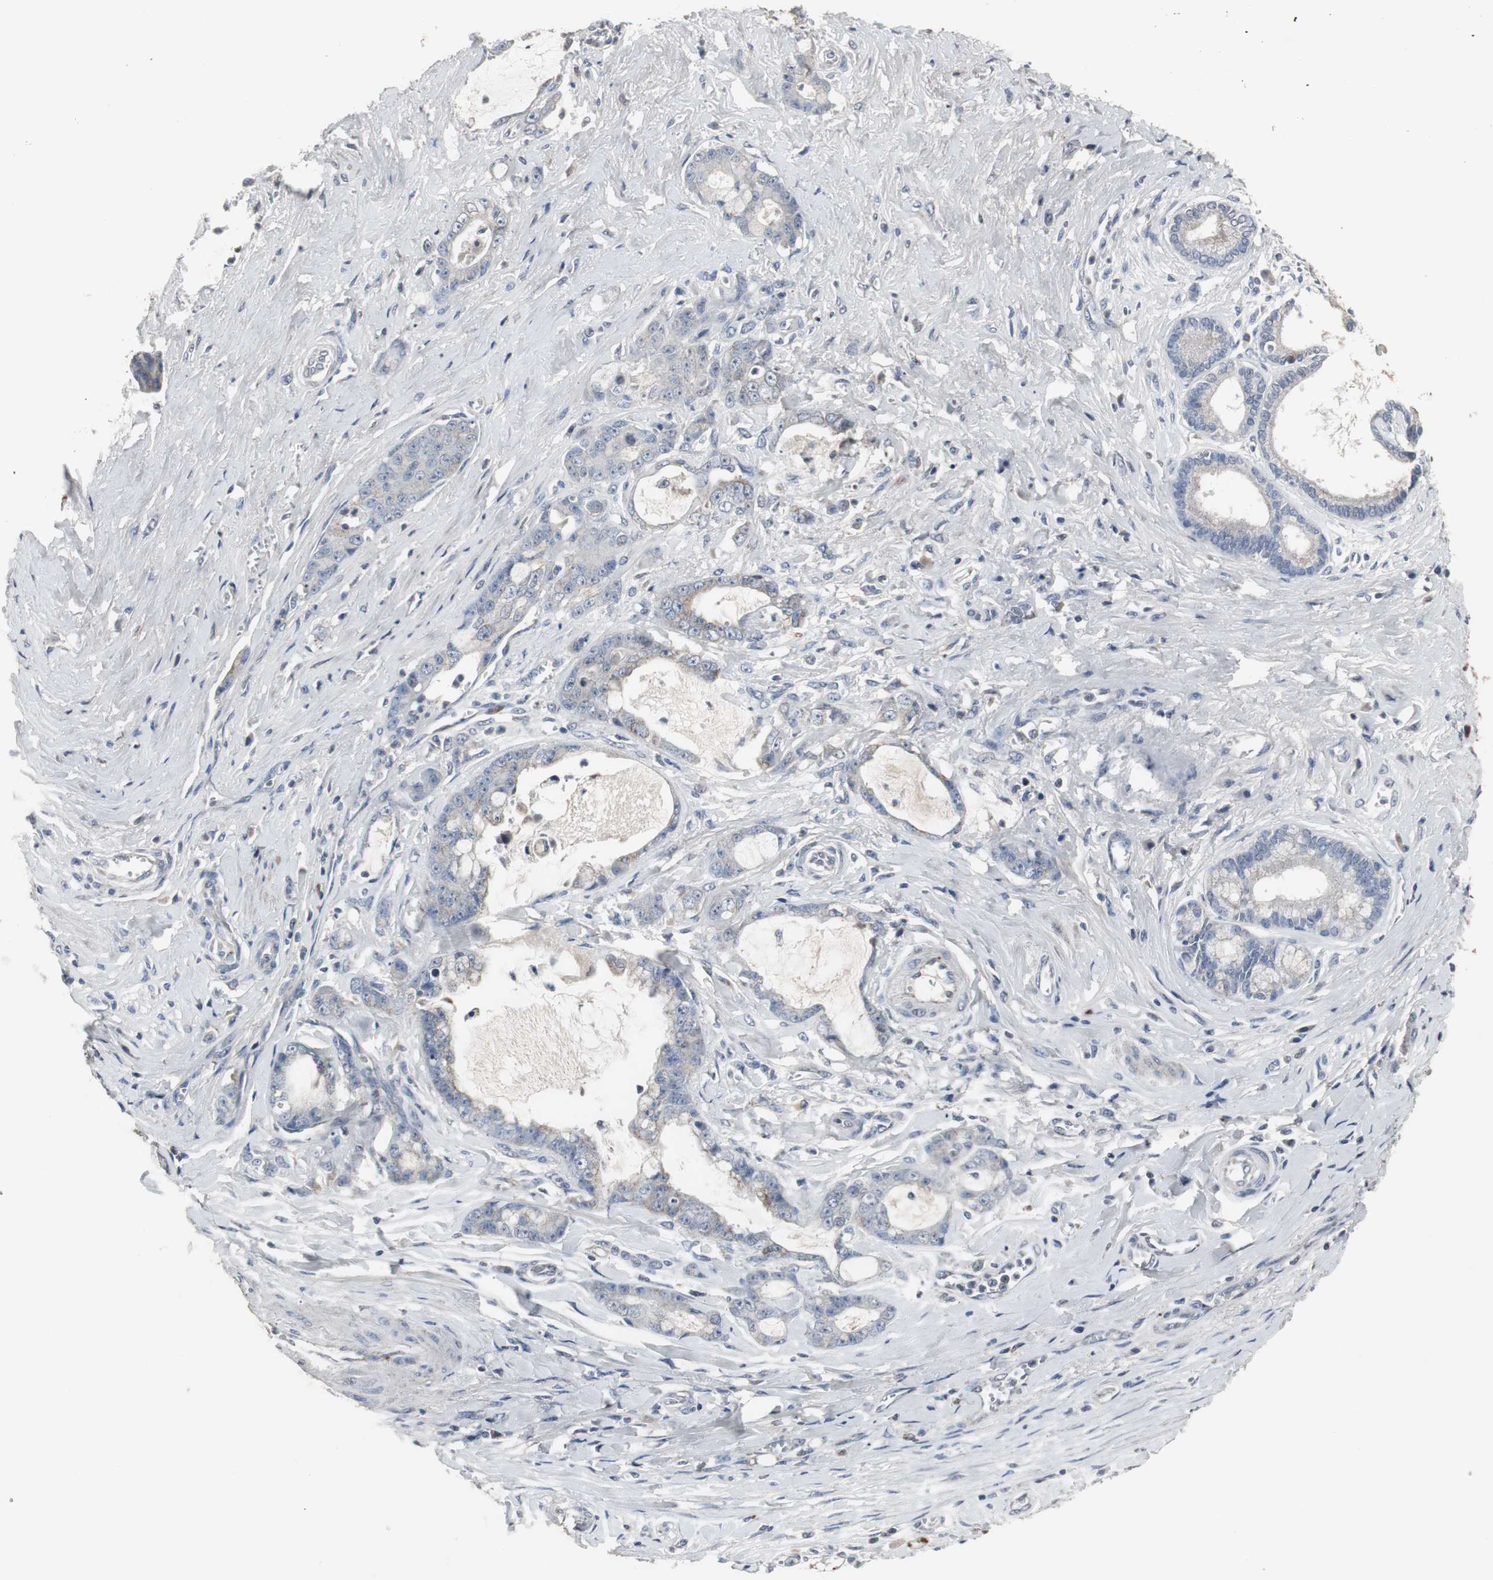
{"staining": {"intensity": "weak", "quantity": ">75%", "location": "cytoplasmic/membranous"}, "tissue": "pancreatic cancer", "cell_type": "Tumor cells", "image_type": "cancer", "snomed": [{"axis": "morphology", "description": "Adenocarcinoma, NOS"}, {"axis": "topography", "description": "Pancreas"}], "caption": "Pancreatic cancer (adenocarcinoma) stained with IHC demonstrates weak cytoplasmic/membranous staining in approximately >75% of tumor cells.", "gene": "ACAA1", "patient": {"sex": "female", "age": 73}}